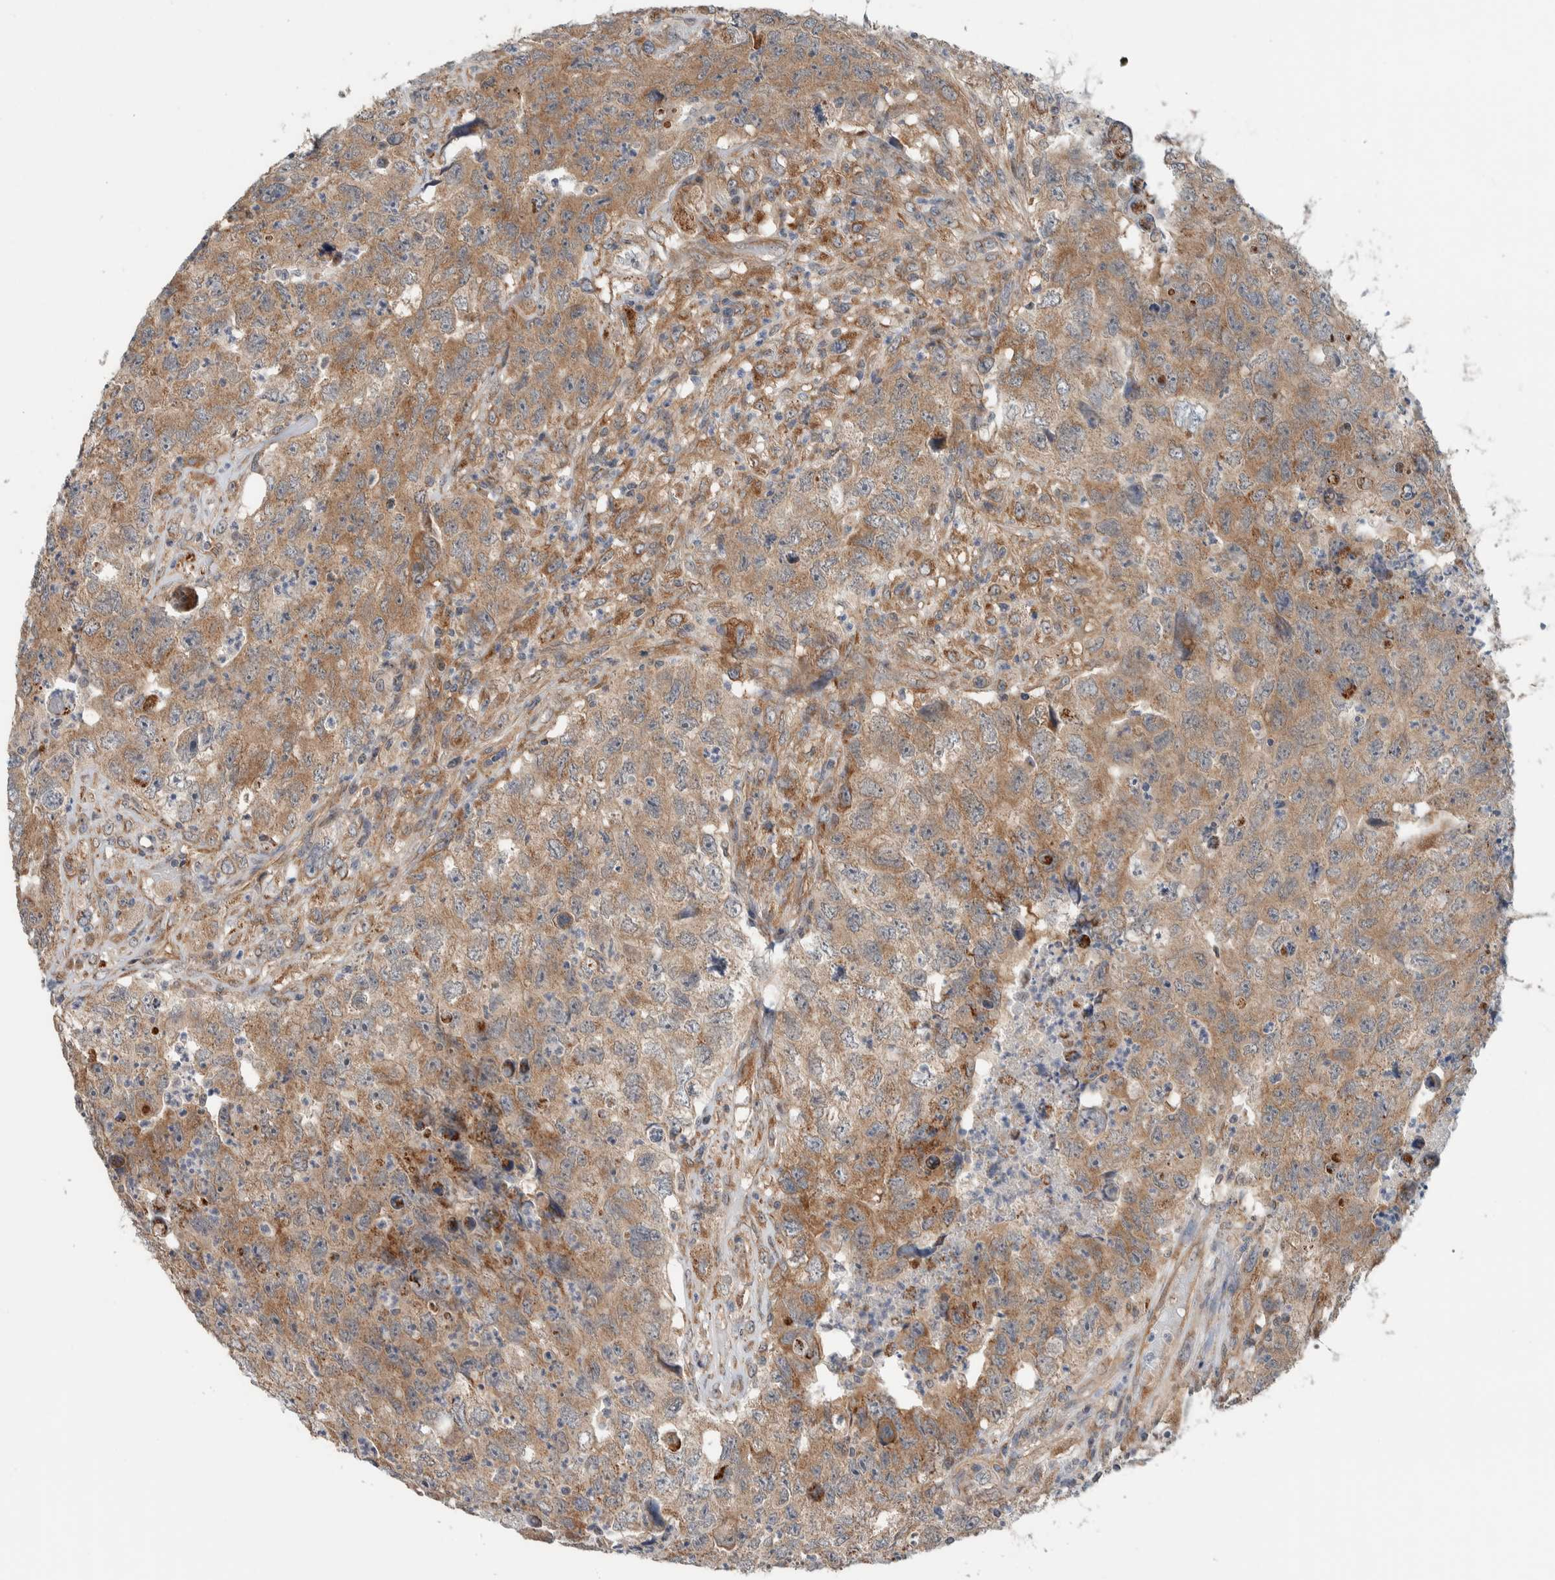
{"staining": {"intensity": "moderate", "quantity": ">75%", "location": "cytoplasmic/membranous"}, "tissue": "testis cancer", "cell_type": "Tumor cells", "image_type": "cancer", "snomed": [{"axis": "morphology", "description": "Carcinoma, Embryonal, NOS"}, {"axis": "topography", "description": "Testis"}], "caption": "A photomicrograph showing moderate cytoplasmic/membranous expression in approximately >75% of tumor cells in testis cancer, as visualized by brown immunohistochemical staining.", "gene": "RERE", "patient": {"sex": "male", "age": 32}}